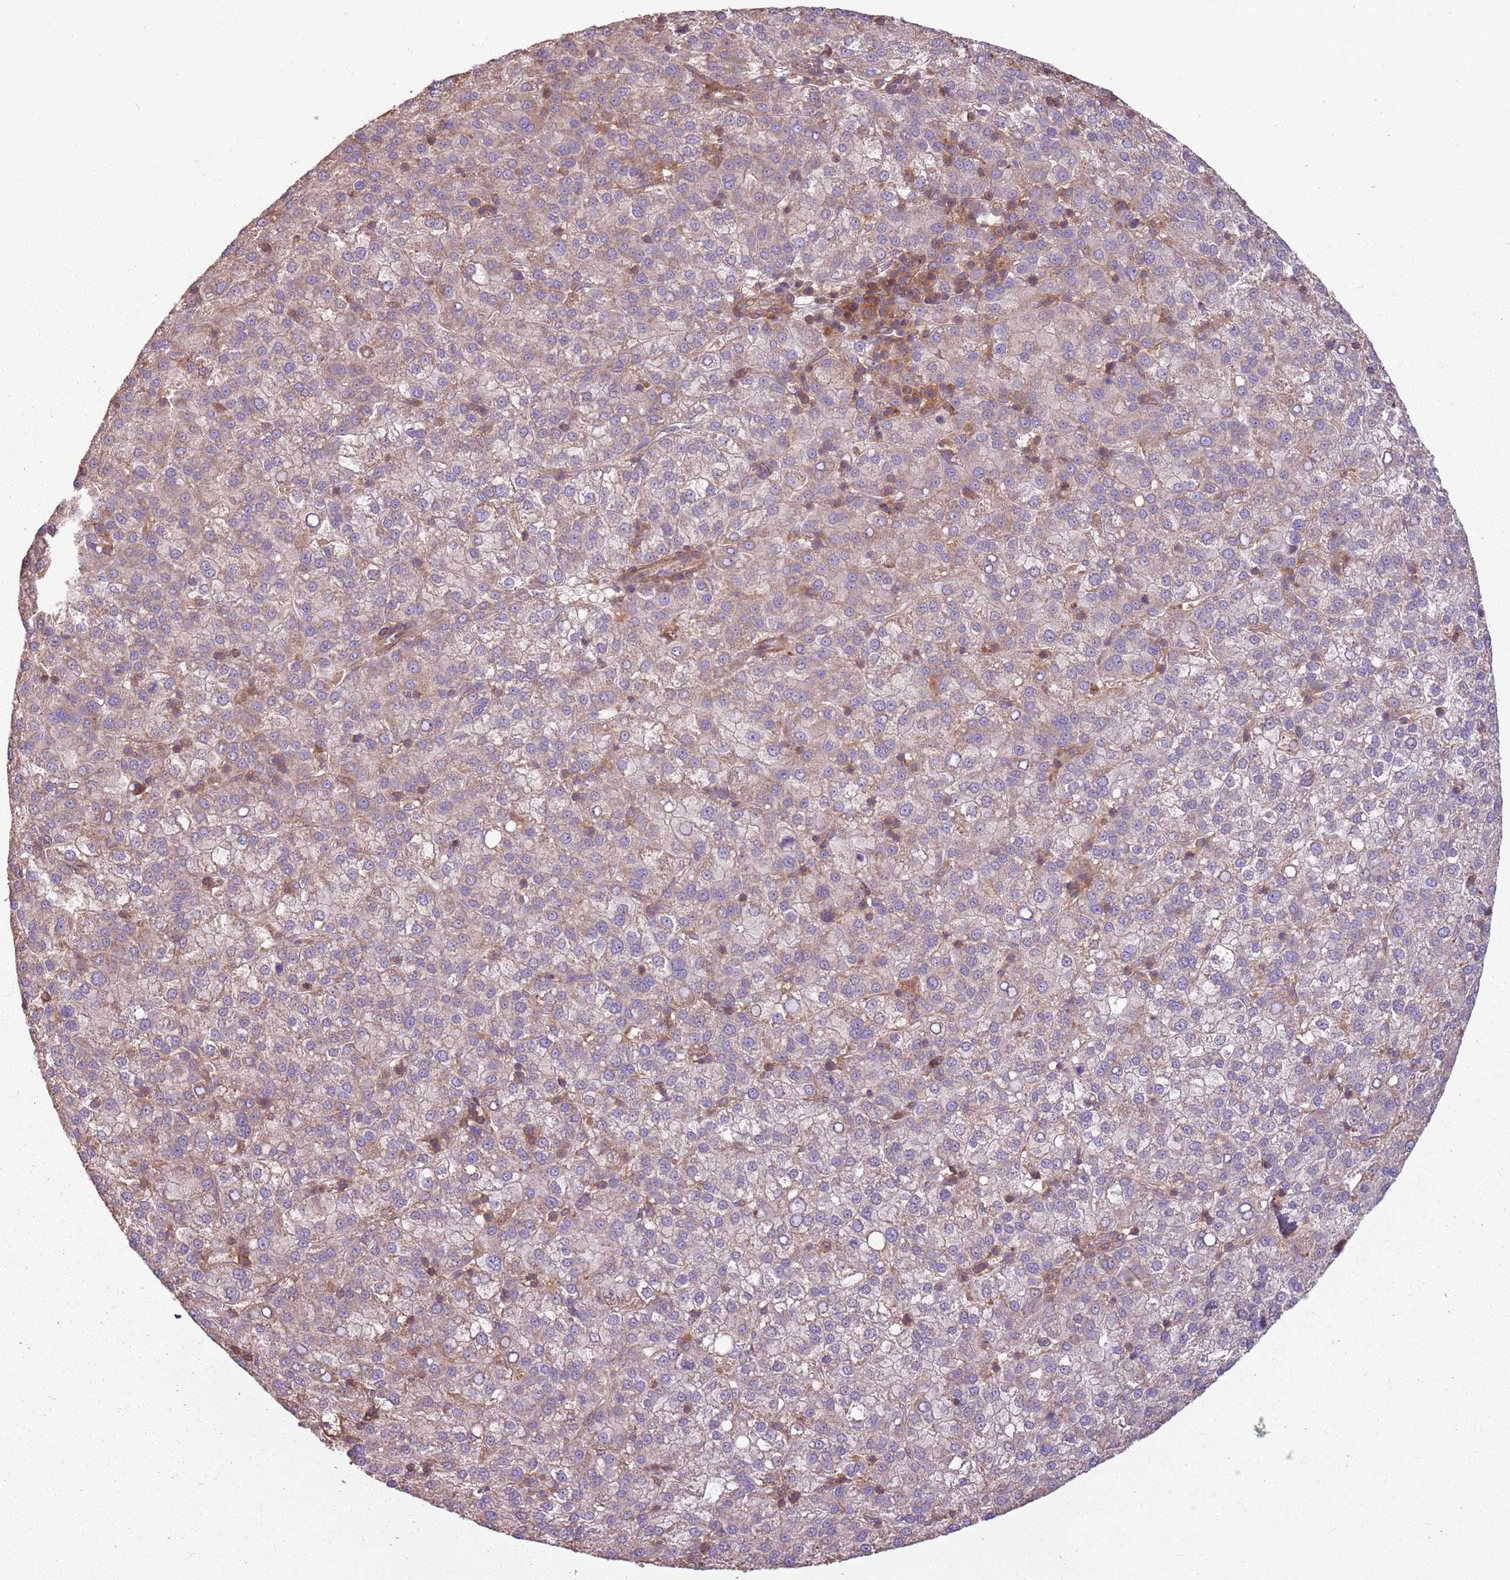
{"staining": {"intensity": "weak", "quantity": "25%-75%", "location": "cytoplasmic/membranous"}, "tissue": "liver cancer", "cell_type": "Tumor cells", "image_type": "cancer", "snomed": [{"axis": "morphology", "description": "Carcinoma, Hepatocellular, NOS"}, {"axis": "topography", "description": "Liver"}], "caption": "Liver hepatocellular carcinoma stained with immunohistochemistry (IHC) exhibits weak cytoplasmic/membranous positivity in about 25%-75% of tumor cells.", "gene": "RPL21", "patient": {"sex": "female", "age": 58}}